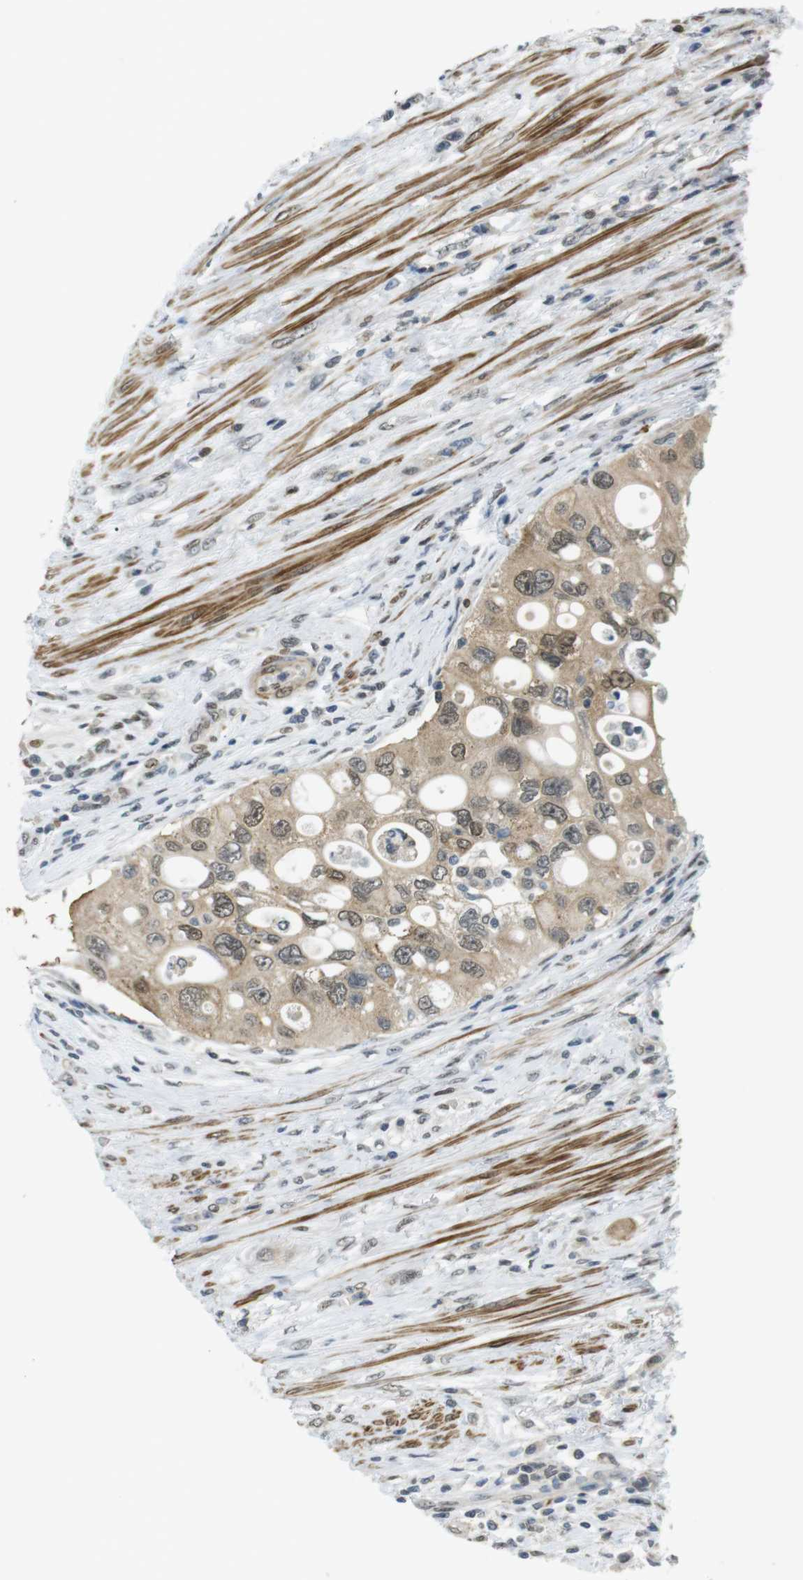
{"staining": {"intensity": "weak", "quantity": "25%-75%", "location": "cytoplasmic/membranous,nuclear"}, "tissue": "urothelial cancer", "cell_type": "Tumor cells", "image_type": "cancer", "snomed": [{"axis": "morphology", "description": "Urothelial carcinoma, High grade"}, {"axis": "topography", "description": "Urinary bladder"}], "caption": "Brown immunohistochemical staining in human urothelial cancer reveals weak cytoplasmic/membranous and nuclear staining in about 25%-75% of tumor cells.", "gene": "USP7", "patient": {"sex": "female", "age": 56}}